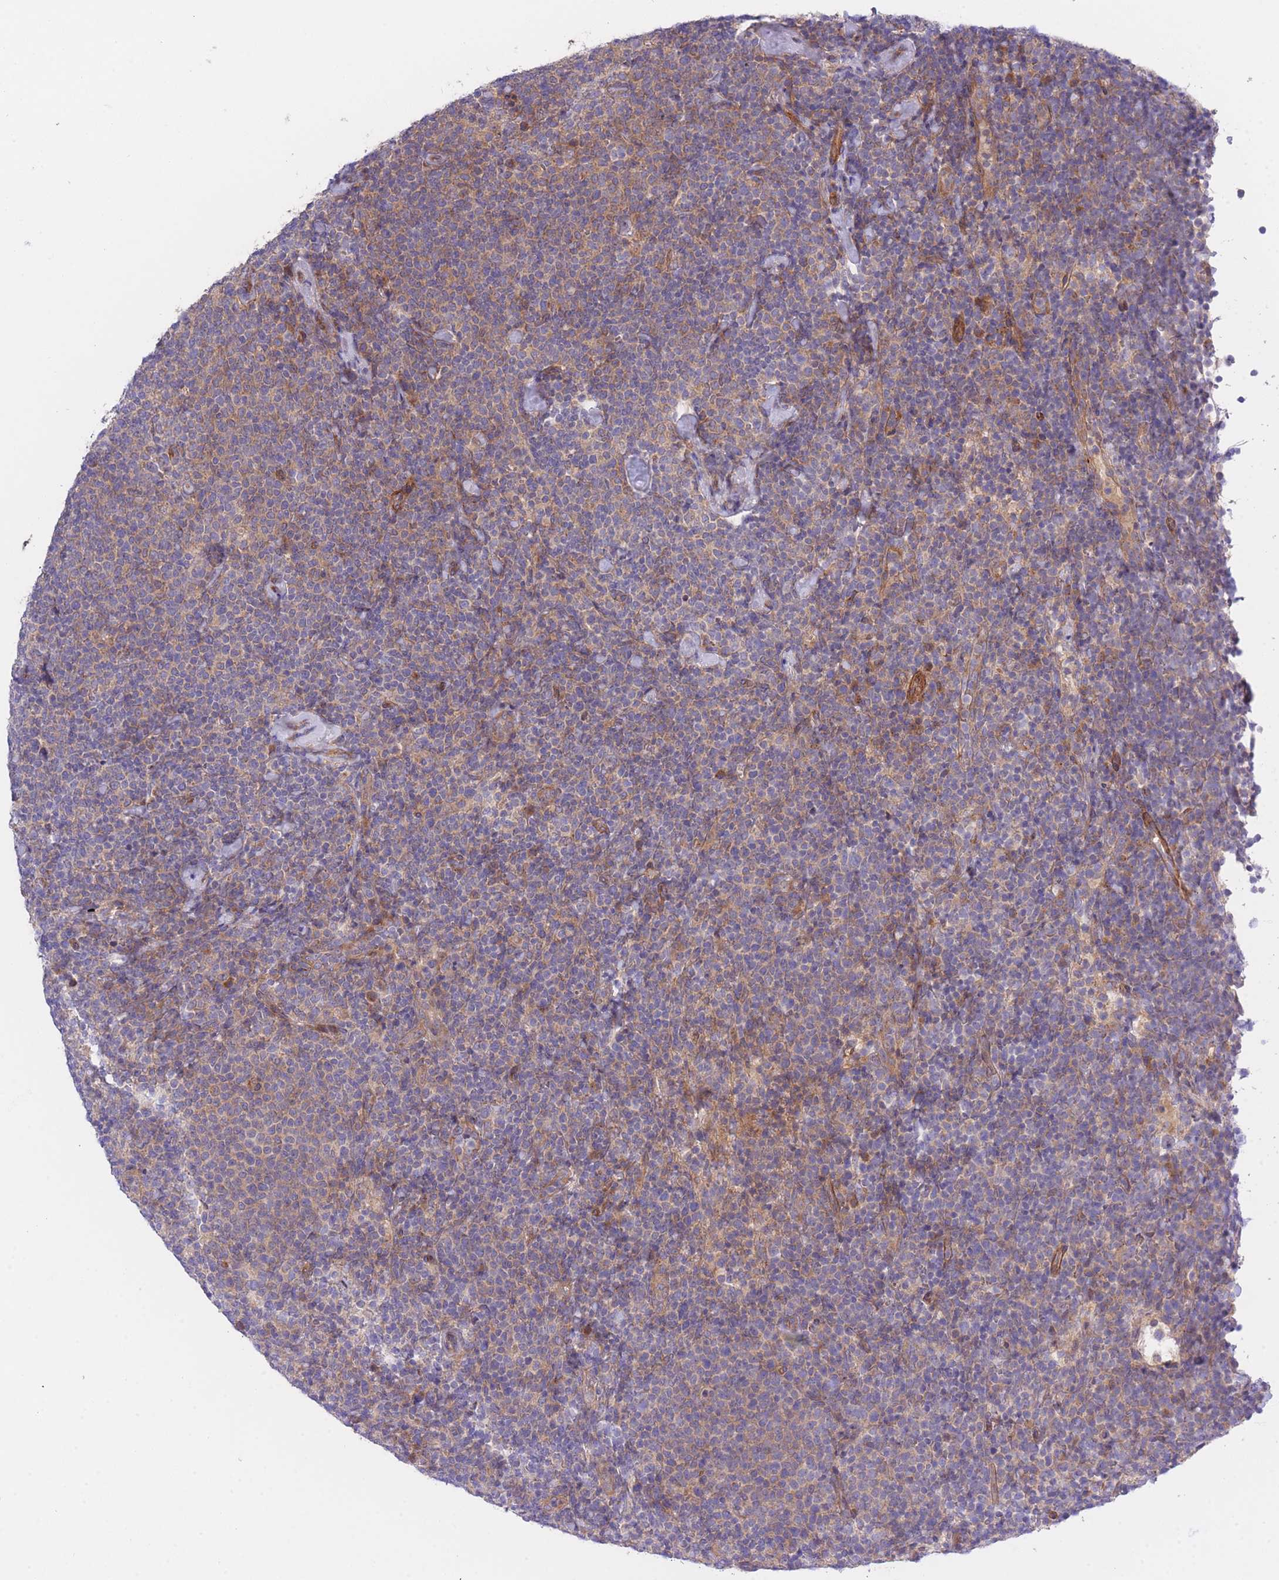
{"staining": {"intensity": "weak", "quantity": "25%-75%", "location": "cytoplasmic/membranous"}, "tissue": "lymphoma", "cell_type": "Tumor cells", "image_type": "cancer", "snomed": [{"axis": "morphology", "description": "Malignant lymphoma, non-Hodgkin's type, High grade"}, {"axis": "topography", "description": "Lymph node"}], "caption": "Human malignant lymphoma, non-Hodgkin's type (high-grade) stained with a brown dye displays weak cytoplasmic/membranous positive positivity in approximately 25%-75% of tumor cells.", "gene": "CHAC1", "patient": {"sex": "male", "age": 61}}